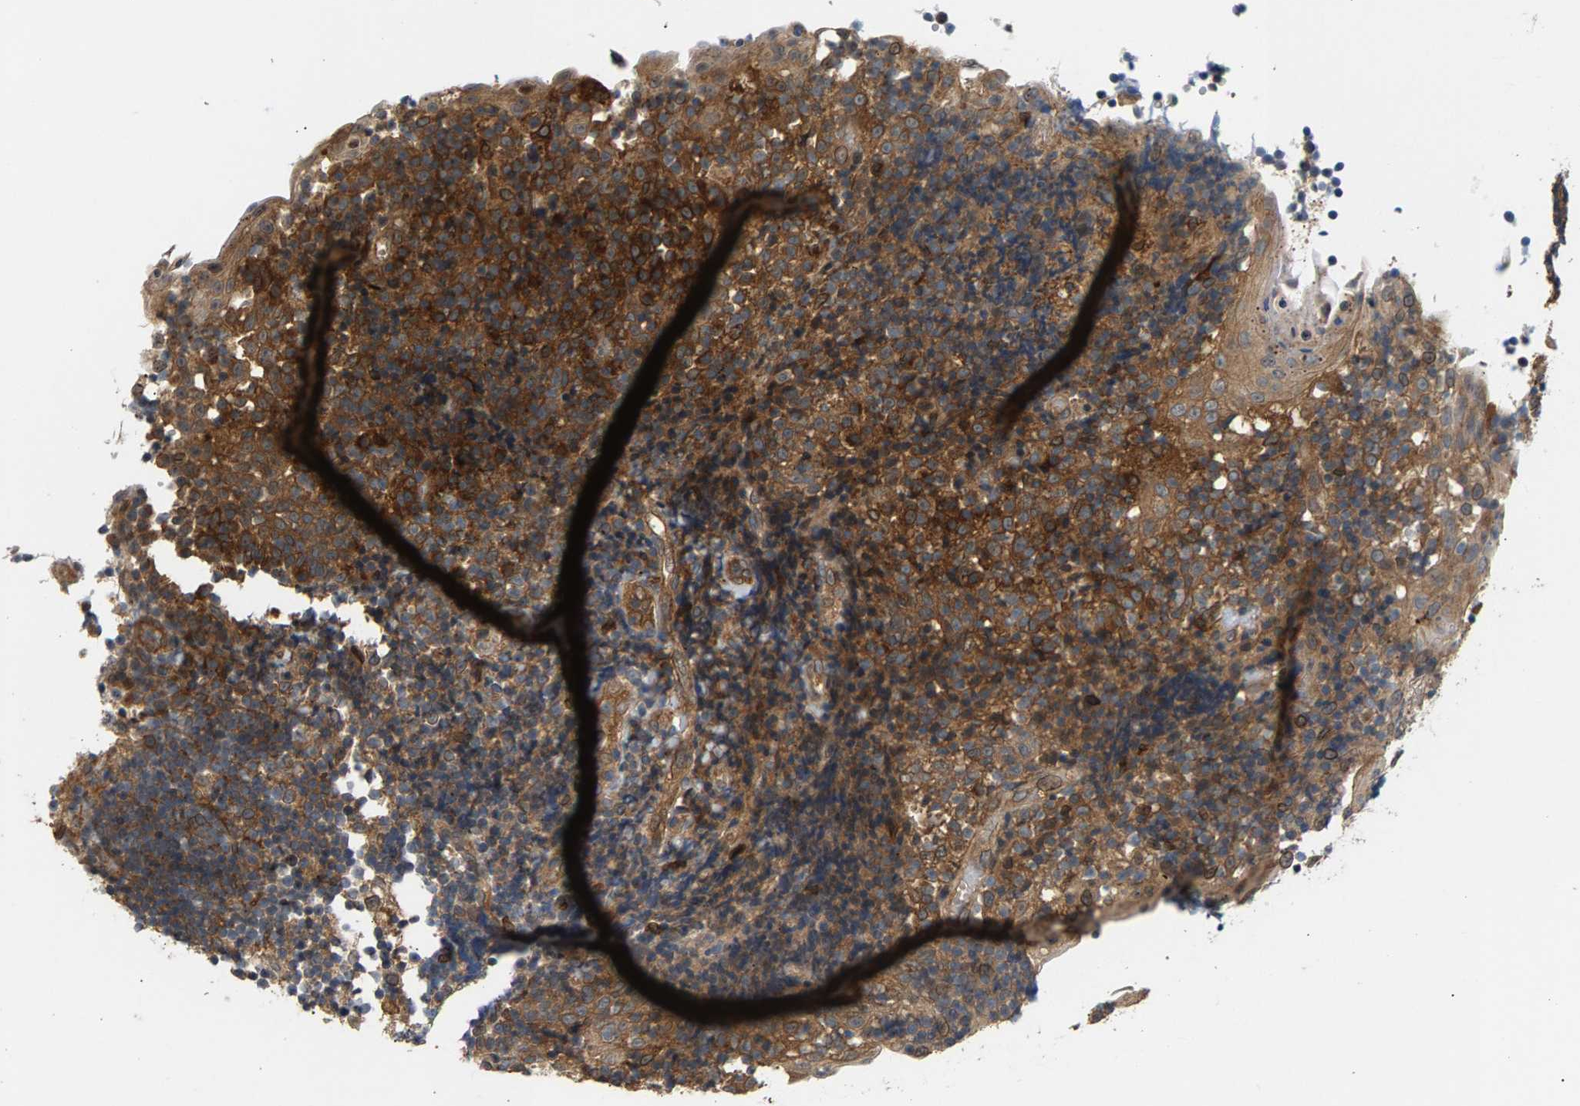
{"staining": {"intensity": "weak", "quantity": ">75%", "location": "cytoplasmic/membranous"}, "tissue": "tonsil", "cell_type": "Germinal center cells", "image_type": "normal", "snomed": [{"axis": "morphology", "description": "Normal tissue, NOS"}, {"axis": "topography", "description": "Tonsil"}], "caption": "This is a photomicrograph of IHC staining of benign tonsil, which shows weak expression in the cytoplasmic/membranous of germinal center cells.", "gene": "MAP2K5", "patient": {"sex": "female", "age": 40}}